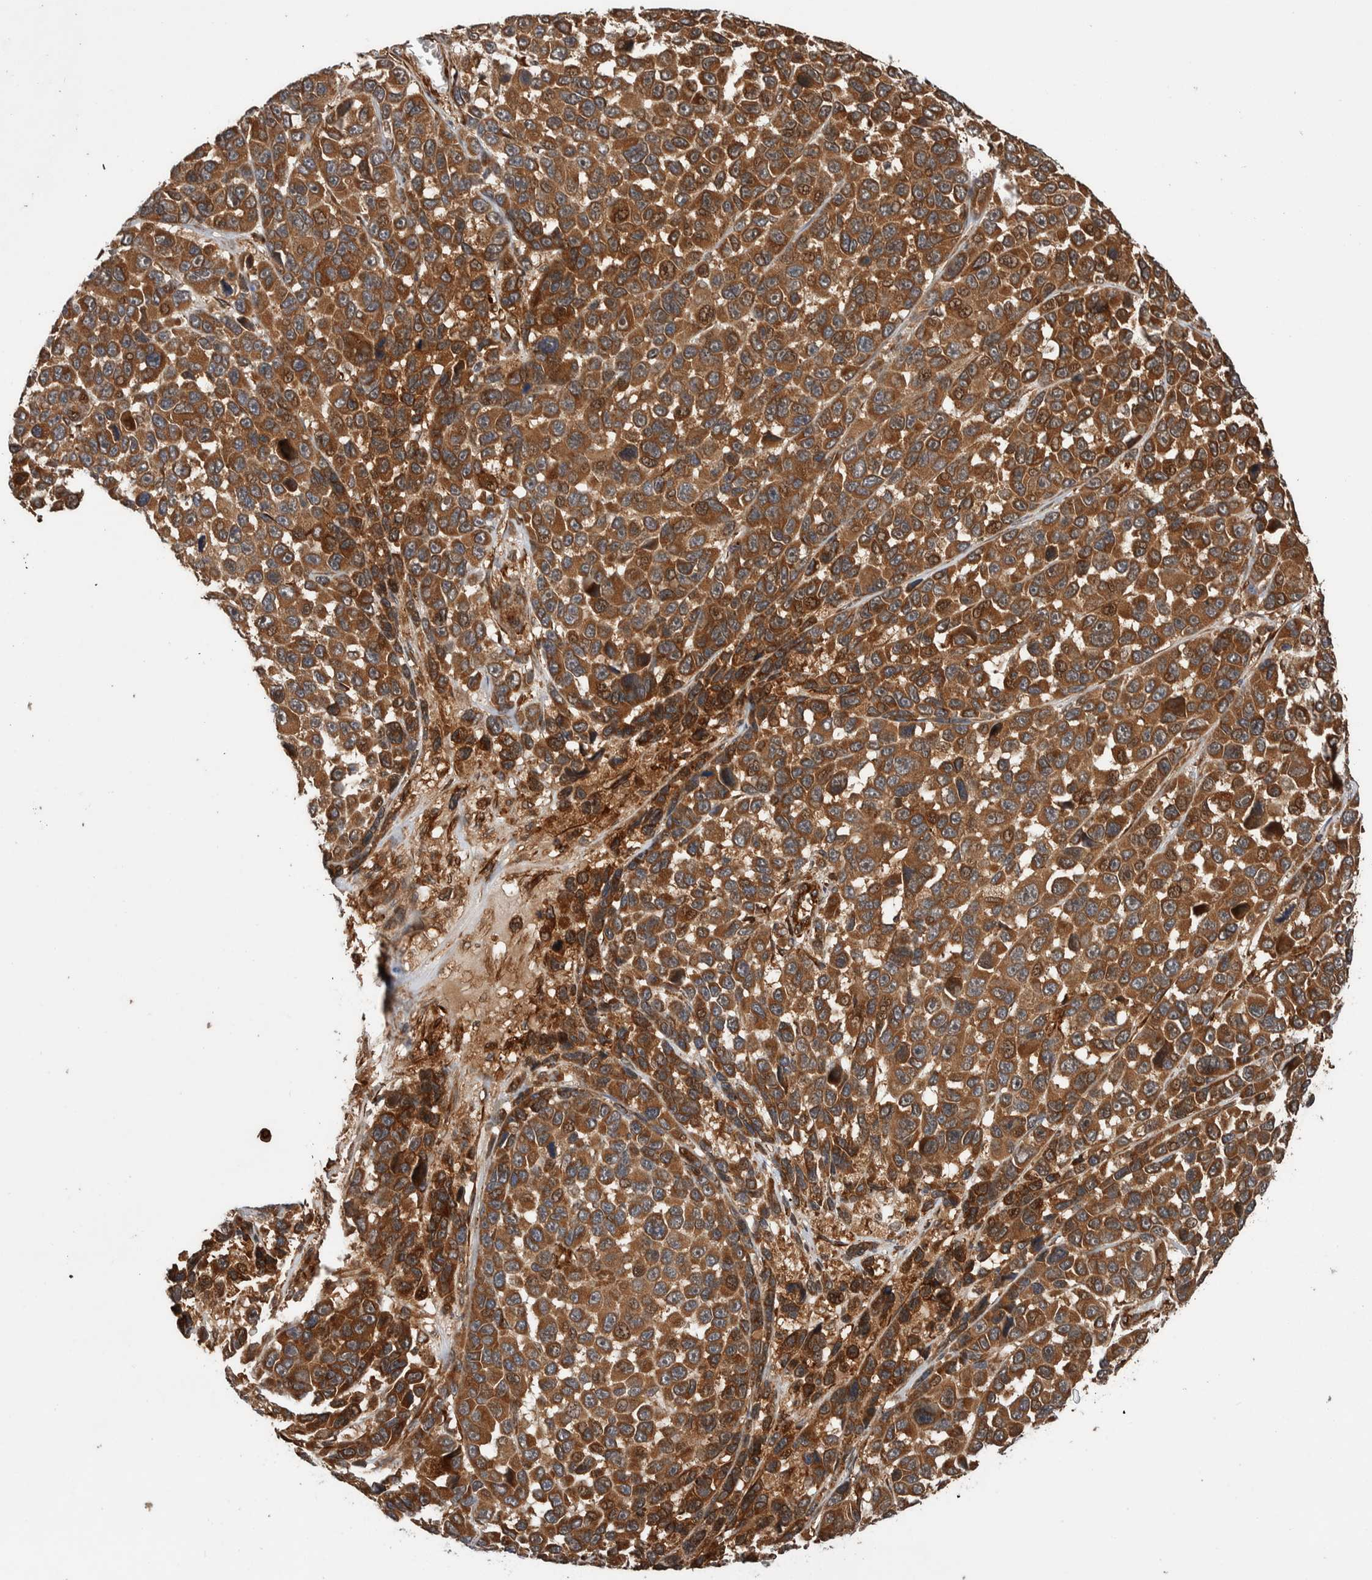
{"staining": {"intensity": "moderate", "quantity": ">75%", "location": "cytoplasmic/membranous"}, "tissue": "melanoma", "cell_type": "Tumor cells", "image_type": "cancer", "snomed": [{"axis": "morphology", "description": "Malignant melanoma, NOS"}, {"axis": "topography", "description": "Skin"}], "caption": "About >75% of tumor cells in human melanoma demonstrate moderate cytoplasmic/membranous protein expression as visualized by brown immunohistochemical staining.", "gene": "SYNRG", "patient": {"sex": "male", "age": 53}}